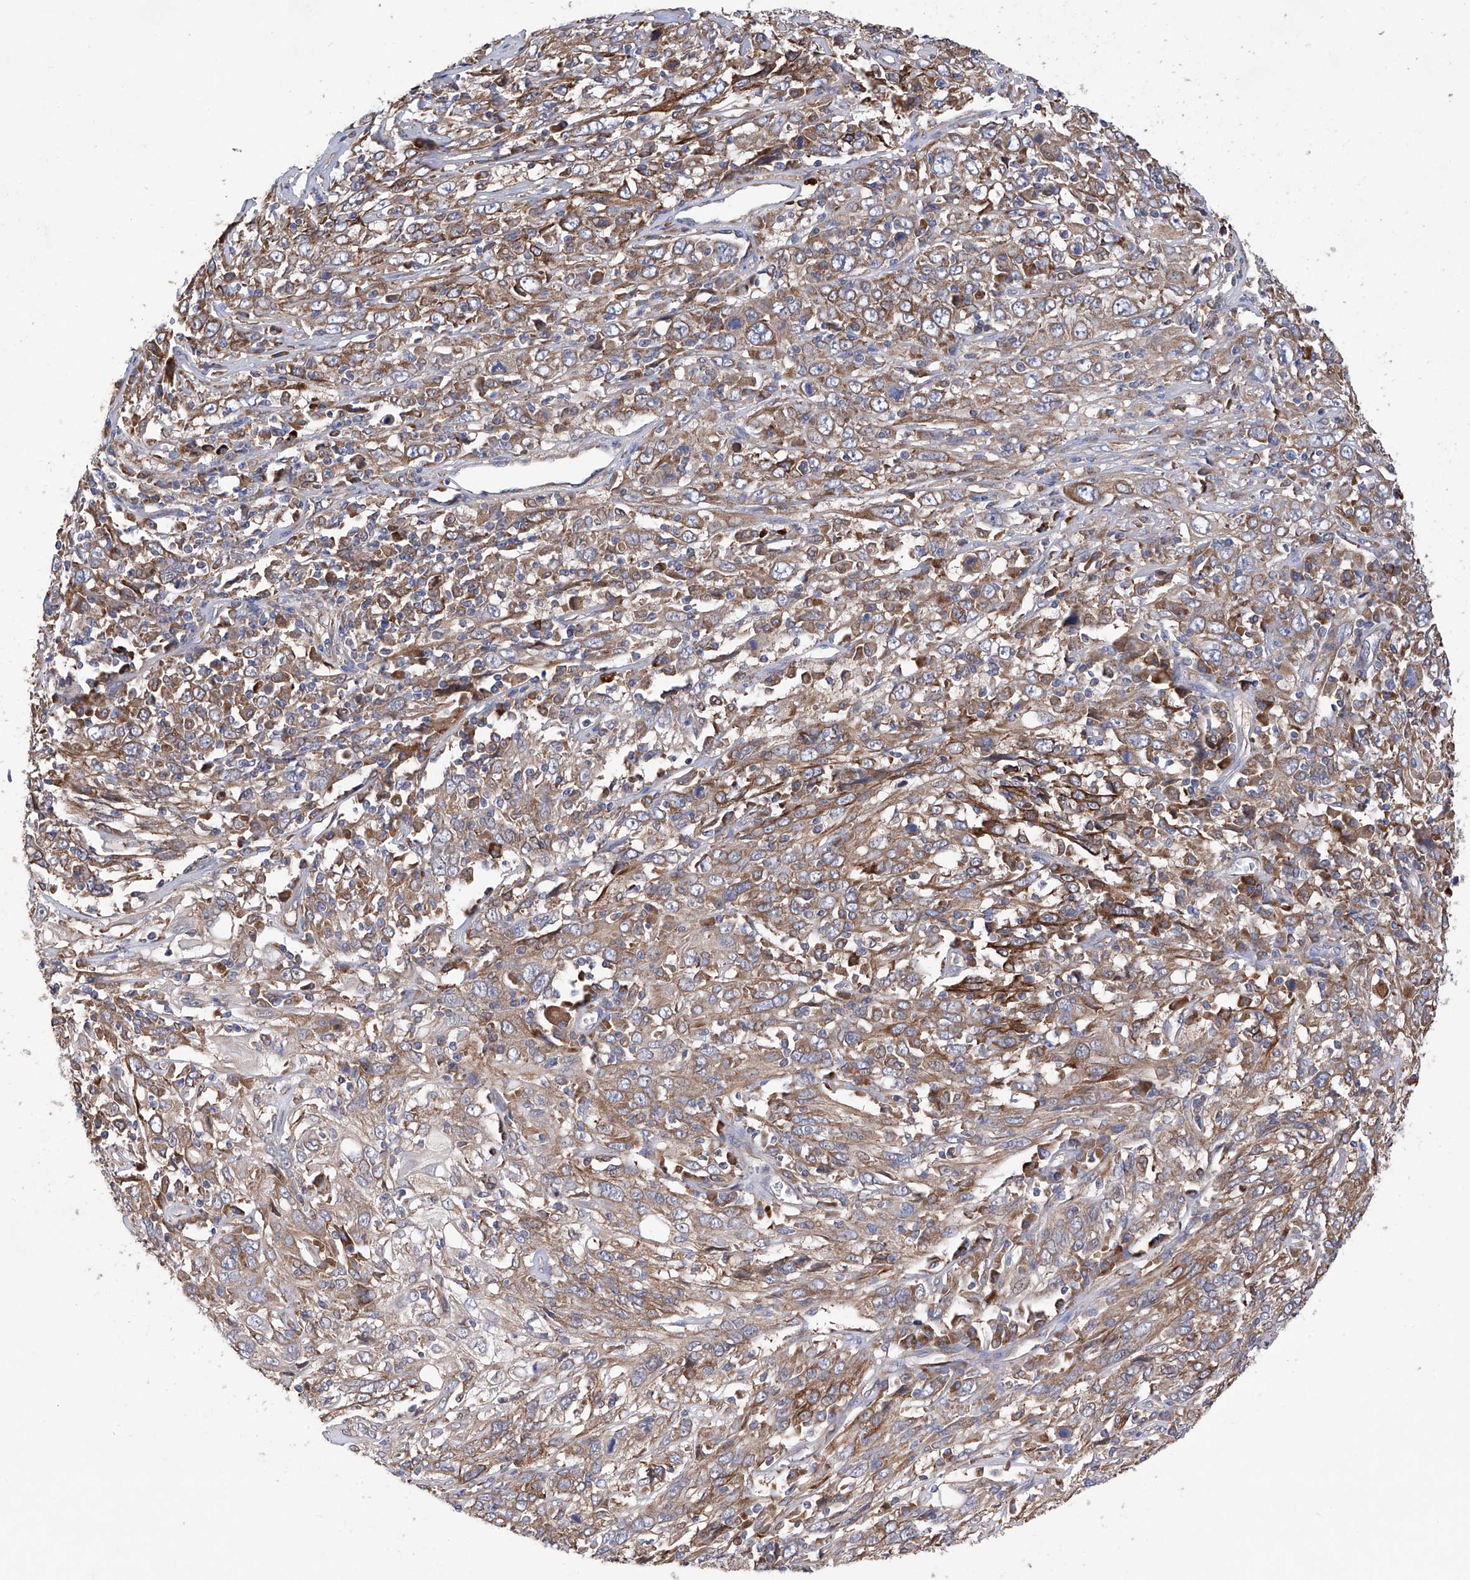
{"staining": {"intensity": "moderate", "quantity": ">75%", "location": "cytoplasmic/membranous"}, "tissue": "cervical cancer", "cell_type": "Tumor cells", "image_type": "cancer", "snomed": [{"axis": "morphology", "description": "Squamous cell carcinoma, NOS"}, {"axis": "topography", "description": "Cervix"}], "caption": "Moderate cytoplasmic/membranous staining is appreciated in approximately >75% of tumor cells in squamous cell carcinoma (cervical). The protein of interest is stained brown, and the nuclei are stained in blue (DAB (3,3'-diaminobenzidine) IHC with brightfield microscopy, high magnification).", "gene": "INPP5B", "patient": {"sex": "female", "age": 46}}